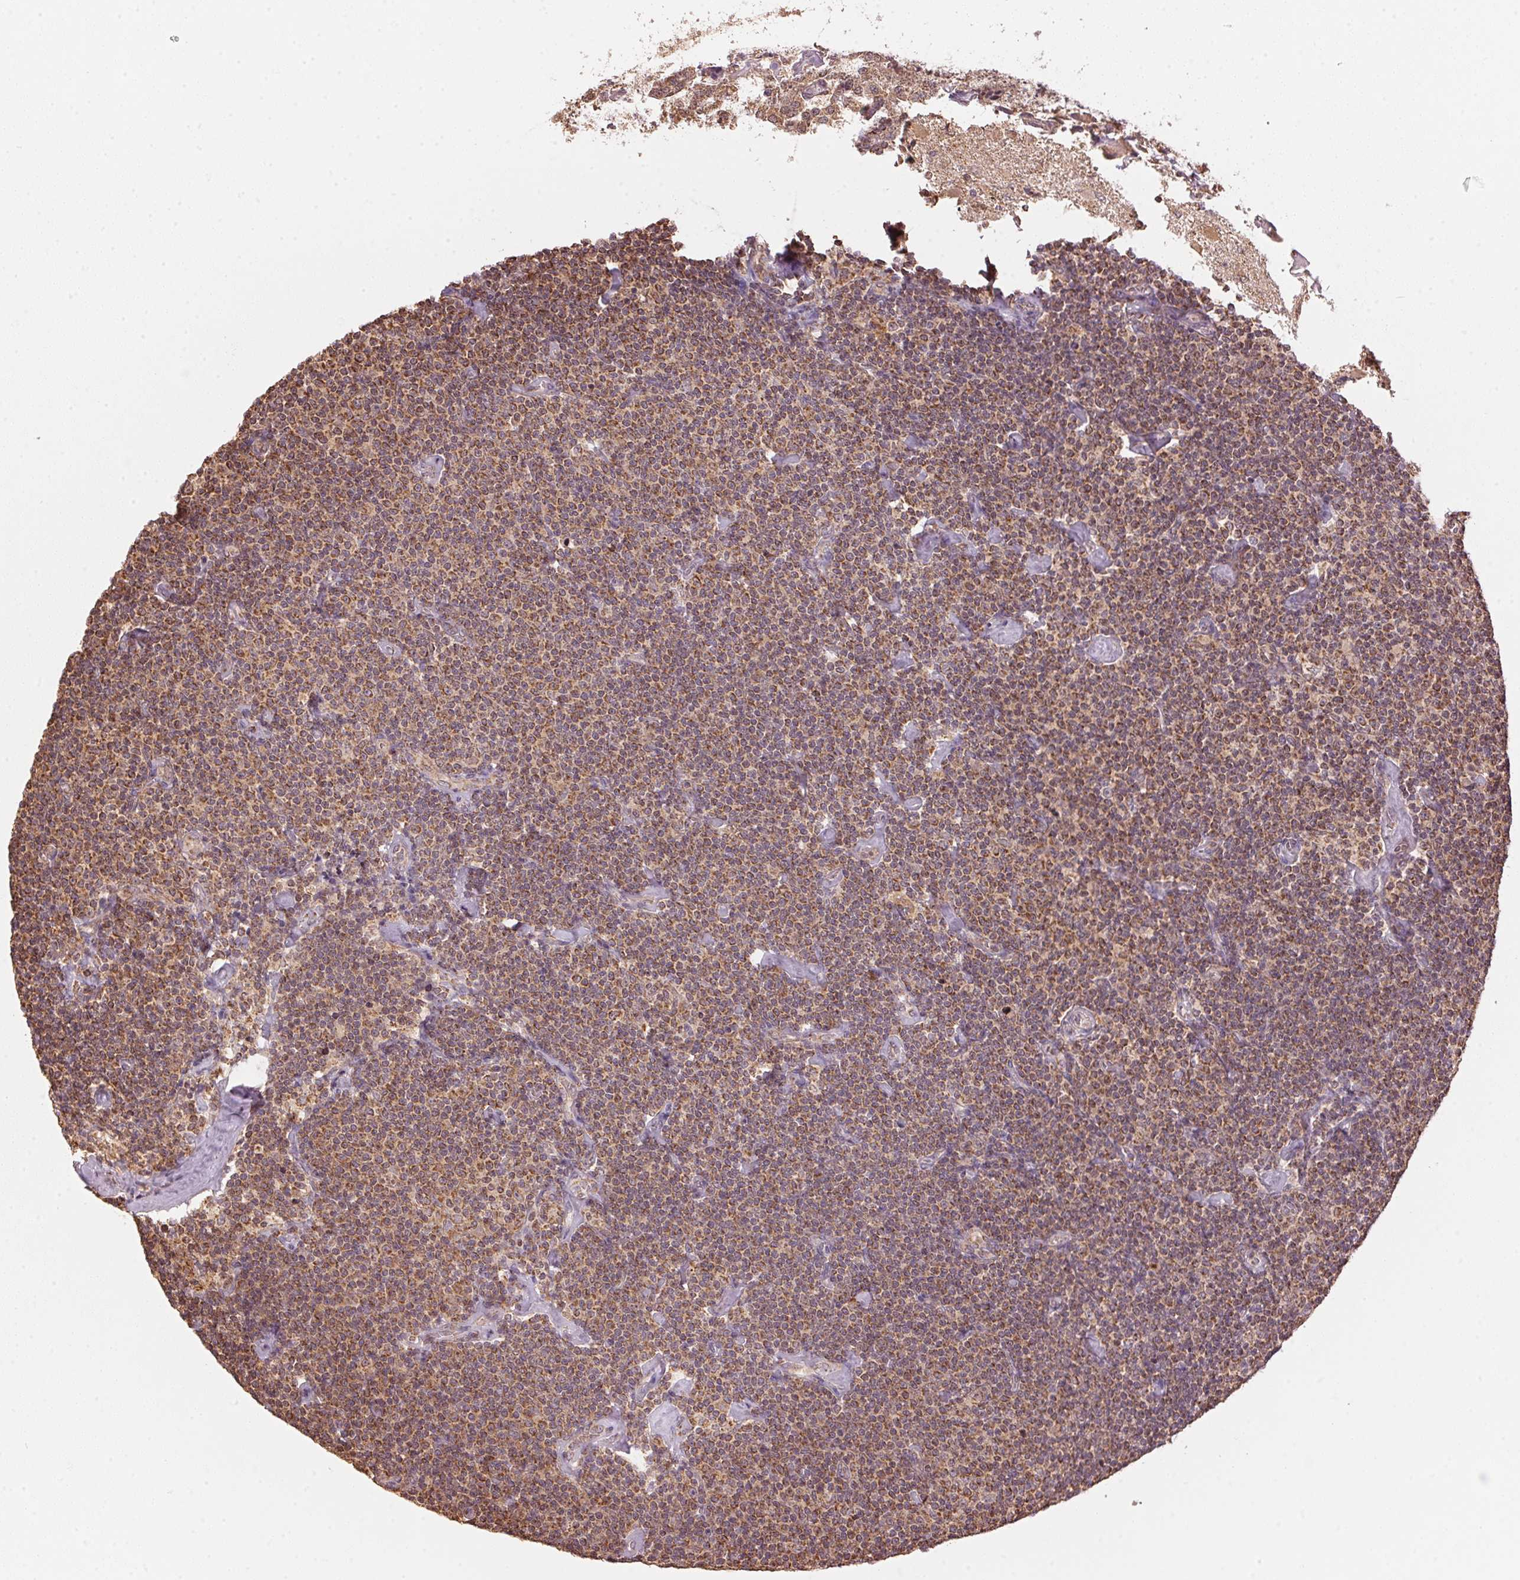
{"staining": {"intensity": "moderate", "quantity": ">75%", "location": "cytoplasmic/membranous"}, "tissue": "lymphoma", "cell_type": "Tumor cells", "image_type": "cancer", "snomed": [{"axis": "morphology", "description": "Malignant lymphoma, non-Hodgkin's type, Low grade"}, {"axis": "topography", "description": "Lymph node"}], "caption": "Malignant lymphoma, non-Hodgkin's type (low-grade) stained with DAB IHC exhibits medium levels of moderate cytoplasmic/membranous staining in about >75% of tumor cells. Immunohistochemistry stains the protein of interest in brown and the nuclei are stained blue.", "gene": "ARHGAP6", "patient": {"sex": "male", "age": 81}}